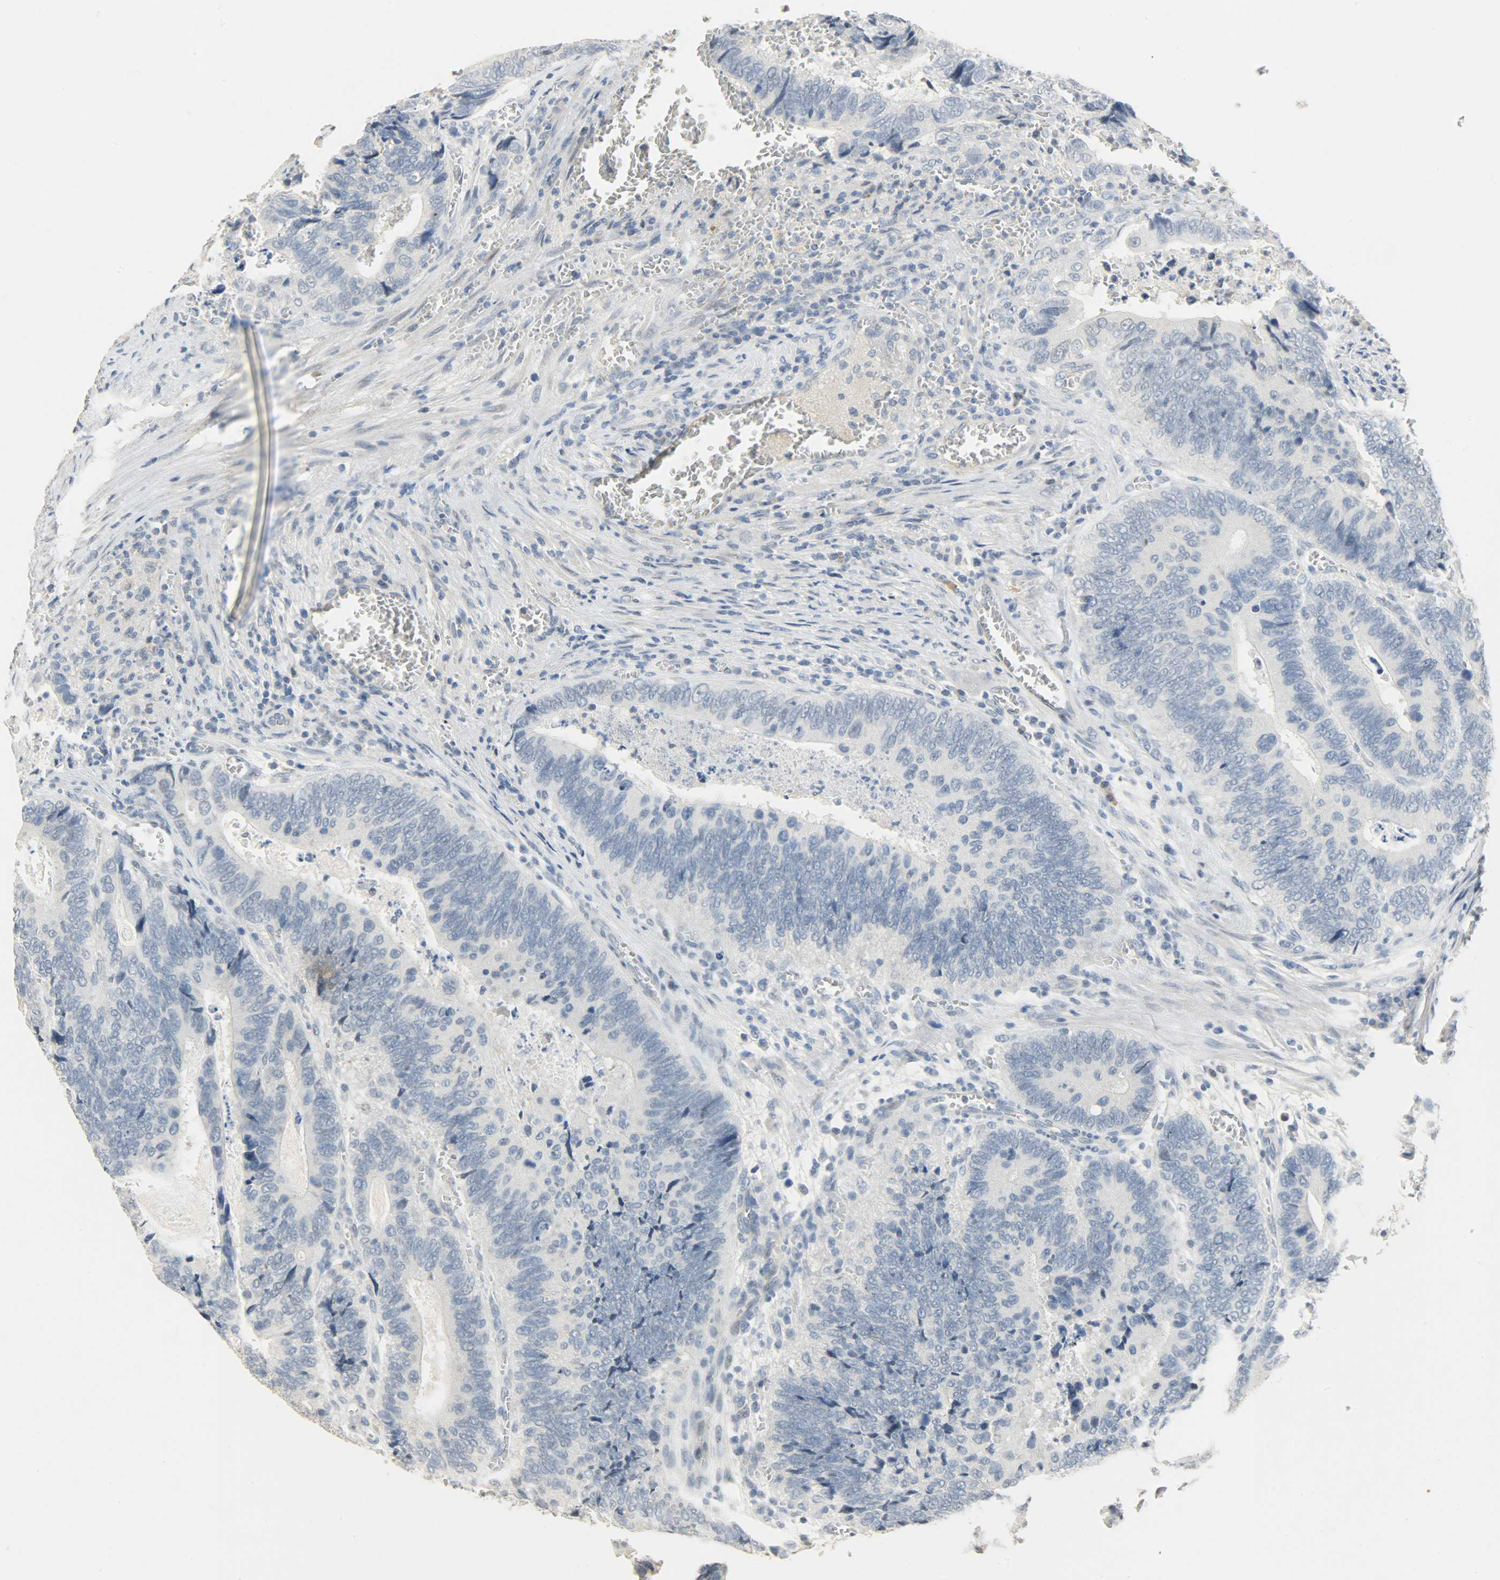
{"staining": {"intensity": "negative", "quantity": "none", "location": "none"}, "tissue": "colorectal cancer", "cell_type": "Tumor cells", "image_type": "cancer", "snomed": [{"axis": "morphology", "description": "Adenocarcinoma, NOS"}, {"axis": "topography", "description": "Colon"}], "caption": "The immunohistochemistry histopathology image has no significant expression in tumor cells of colorectal cancer tissue. (DAB (3,3'-diaminobenzidine) immunohistochemistry visualized using brightfield microscopy, high magnification).", "gene": "DNAJB6", "patient": {"sex": "male", "age": 72}}